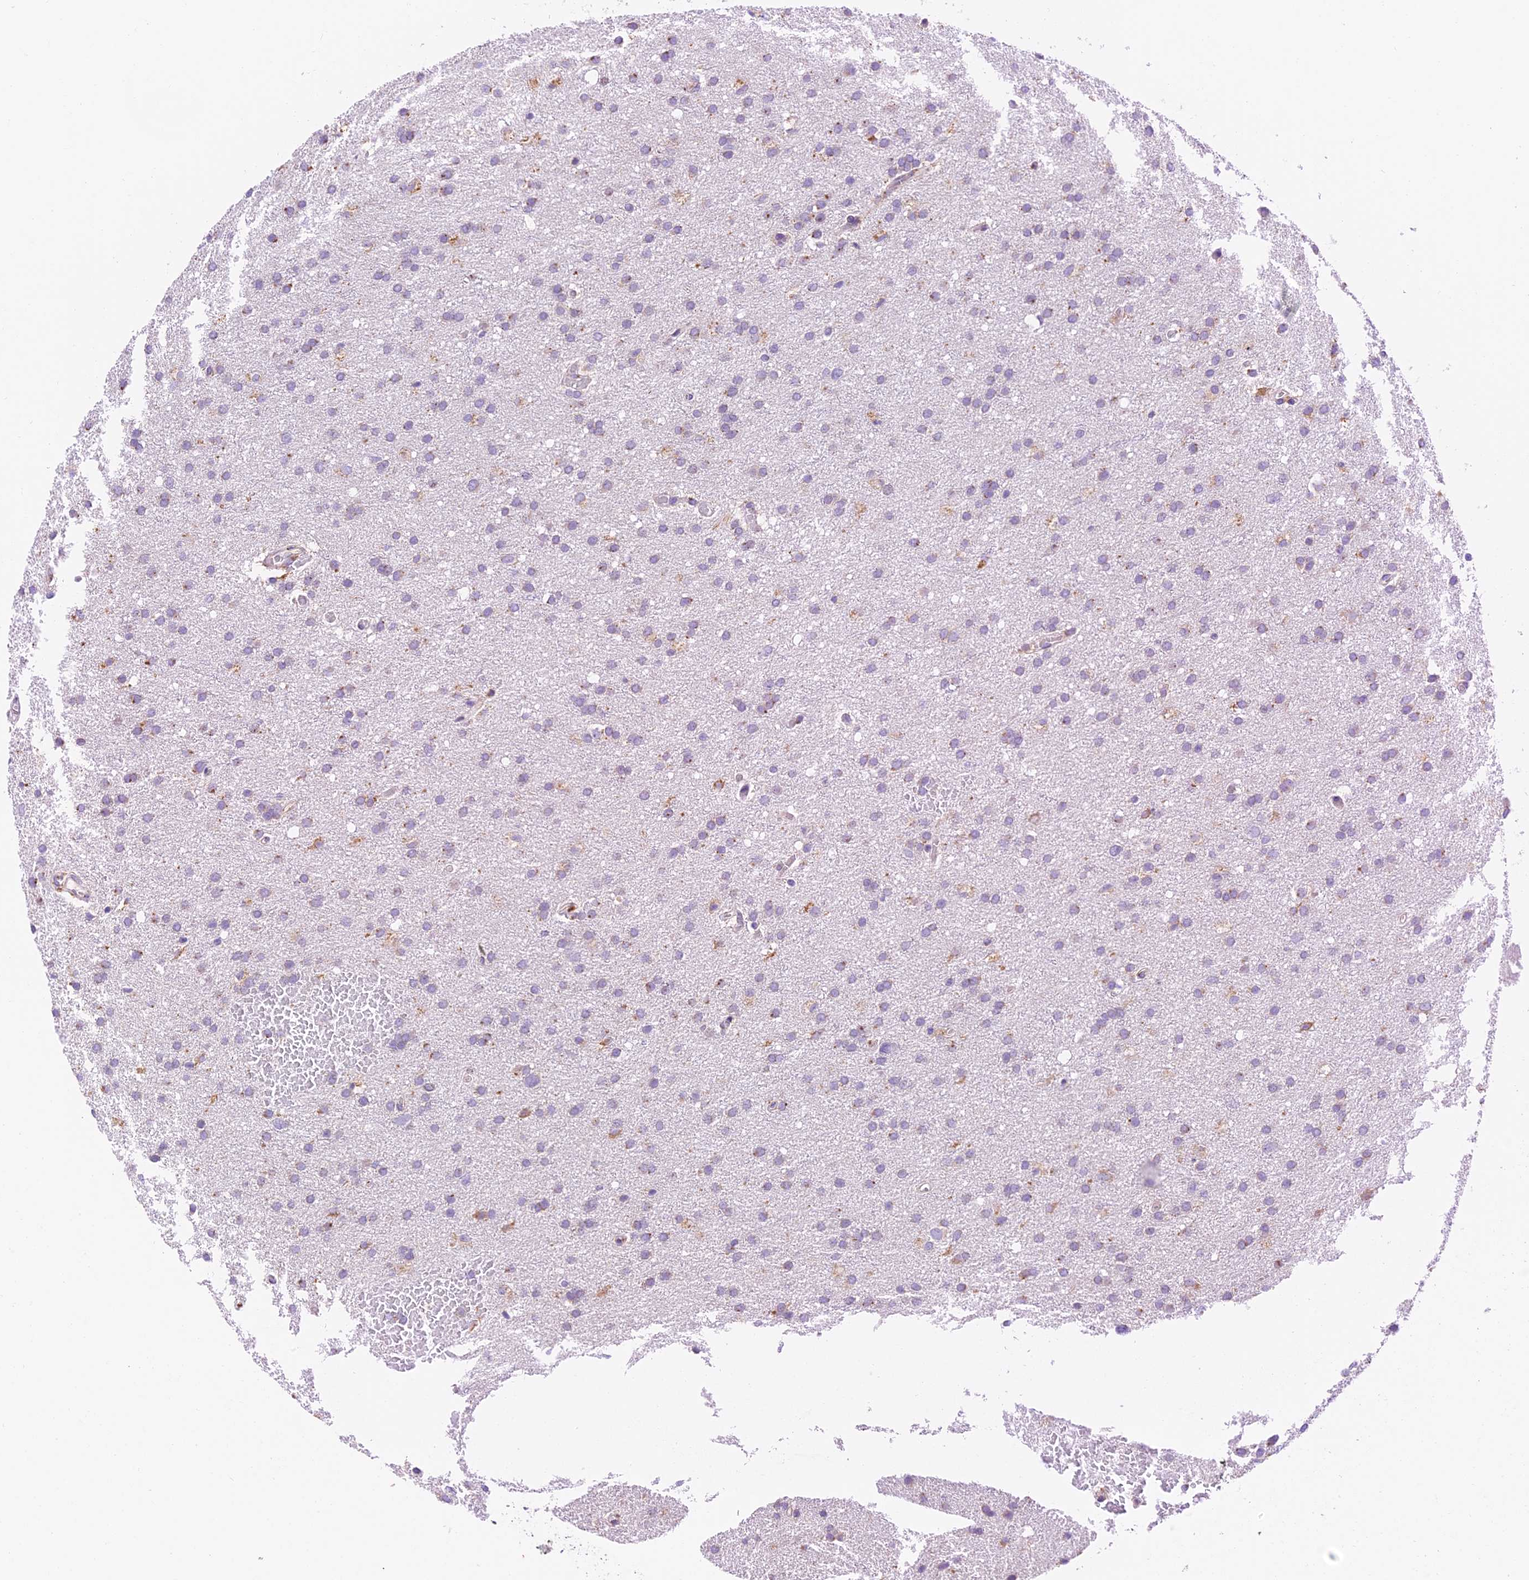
{"staining": {"intensity": "weak", "quantity": "<25%", "location": "cytoplasmic/membranous"}, "tissue": "glioma", "cell_type": "Tumor cells", "image_type": "cancer", "snomed": [{"axis": "morphology", "description": "Glioma, malignant, High grade"}, {"axis": "topography", "description": "Cerebral cortex"}], "caption": "Glioma was stained to show a protein in brown. There is no significant positivity in tumor cells.", "gene": "VKORC1", "patient": {"sex": "female", "age": 36}}